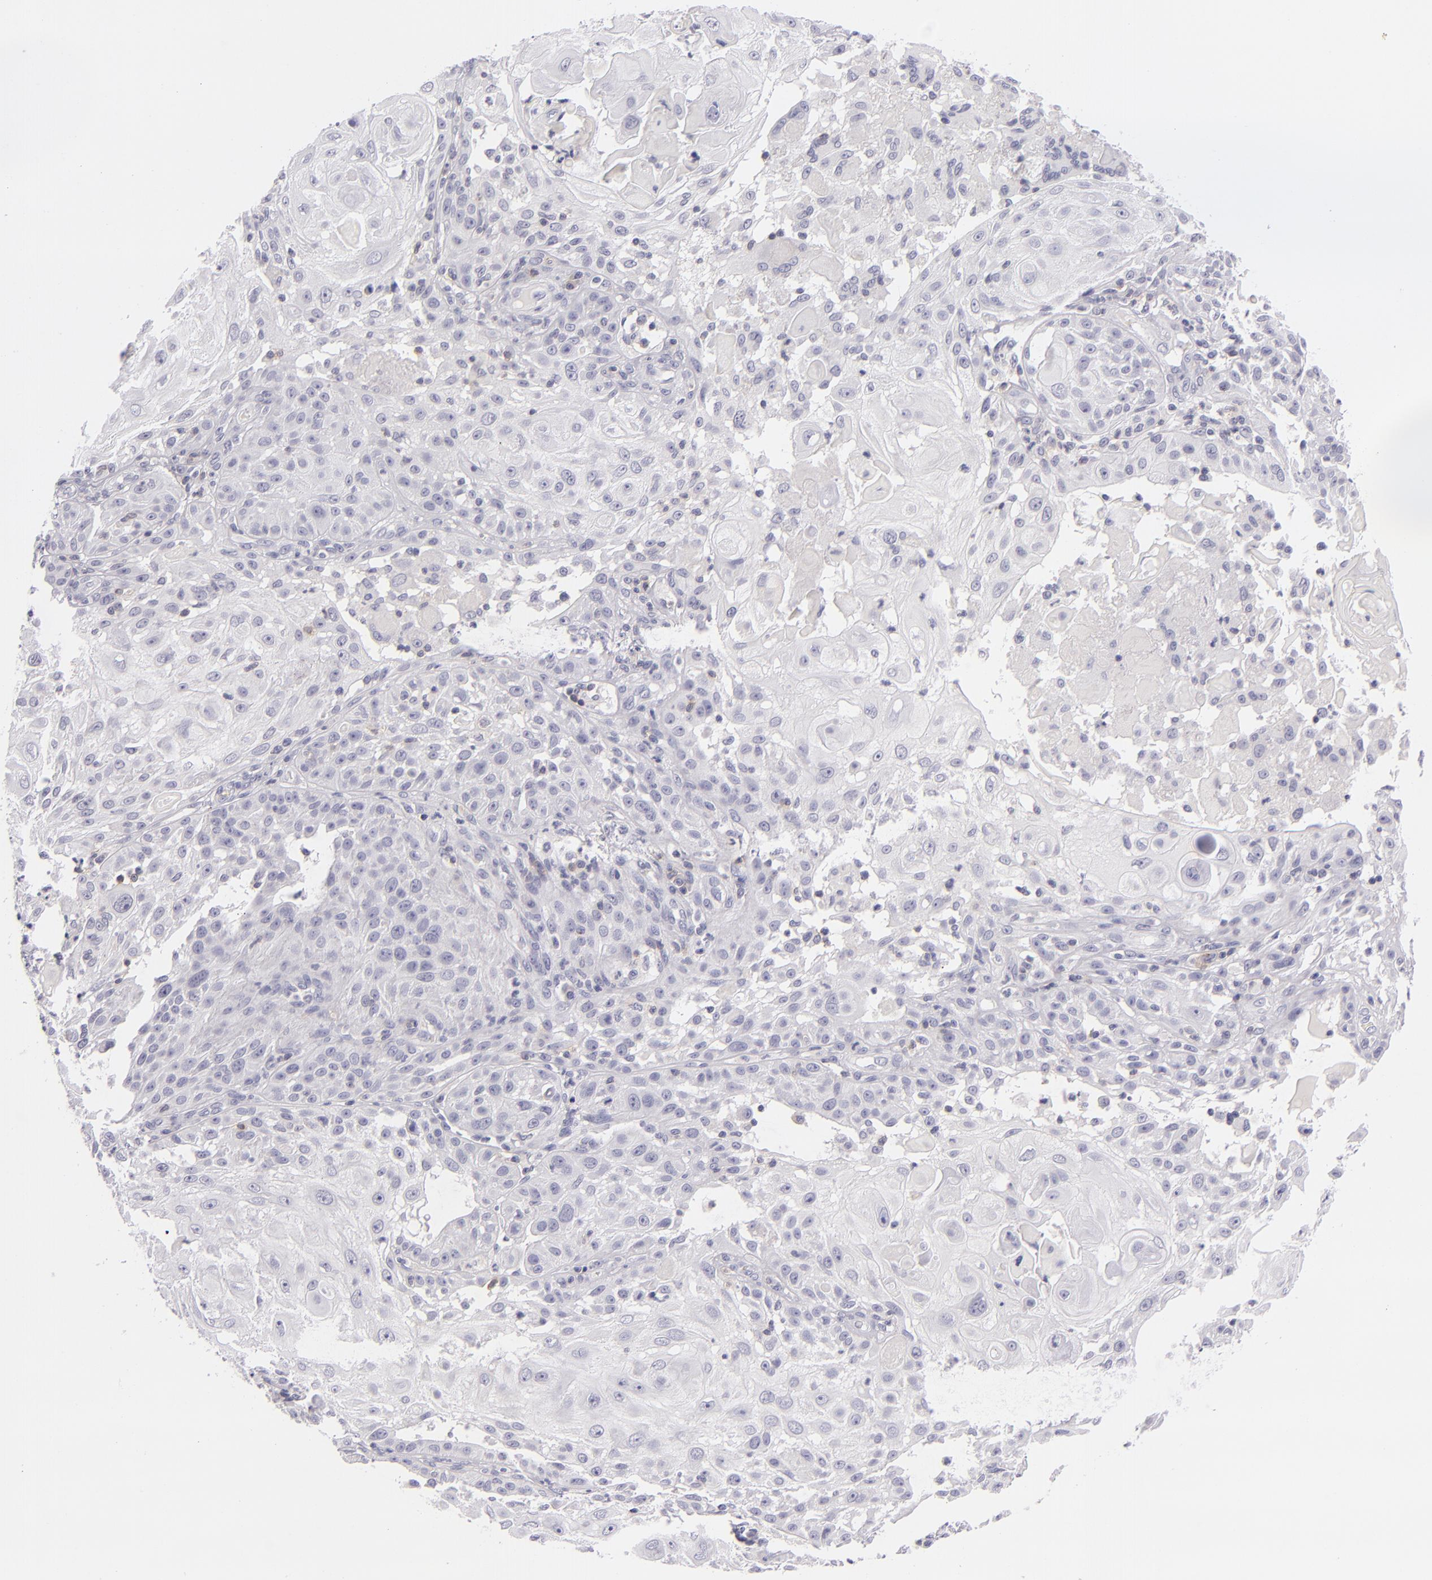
{"staining": {"intensity": "negative", "quantity": "none", "location": "none"}, "tissue": "skin cancer", "cell_type": "Tumor cells", "image_type": "cancer", "snomed": [{"axis": "morphology", "description": "Squamous cell carcinoma, NOS"}, {"axis": "topography", "description": "Skin"}], "caption": "This is a histopathology image of IHC staining of skin squamous cell carcinoma, which shows no positivity in tumor cells.", "gene": "CD48", "patient": {"sex": "female", "age": 89}}